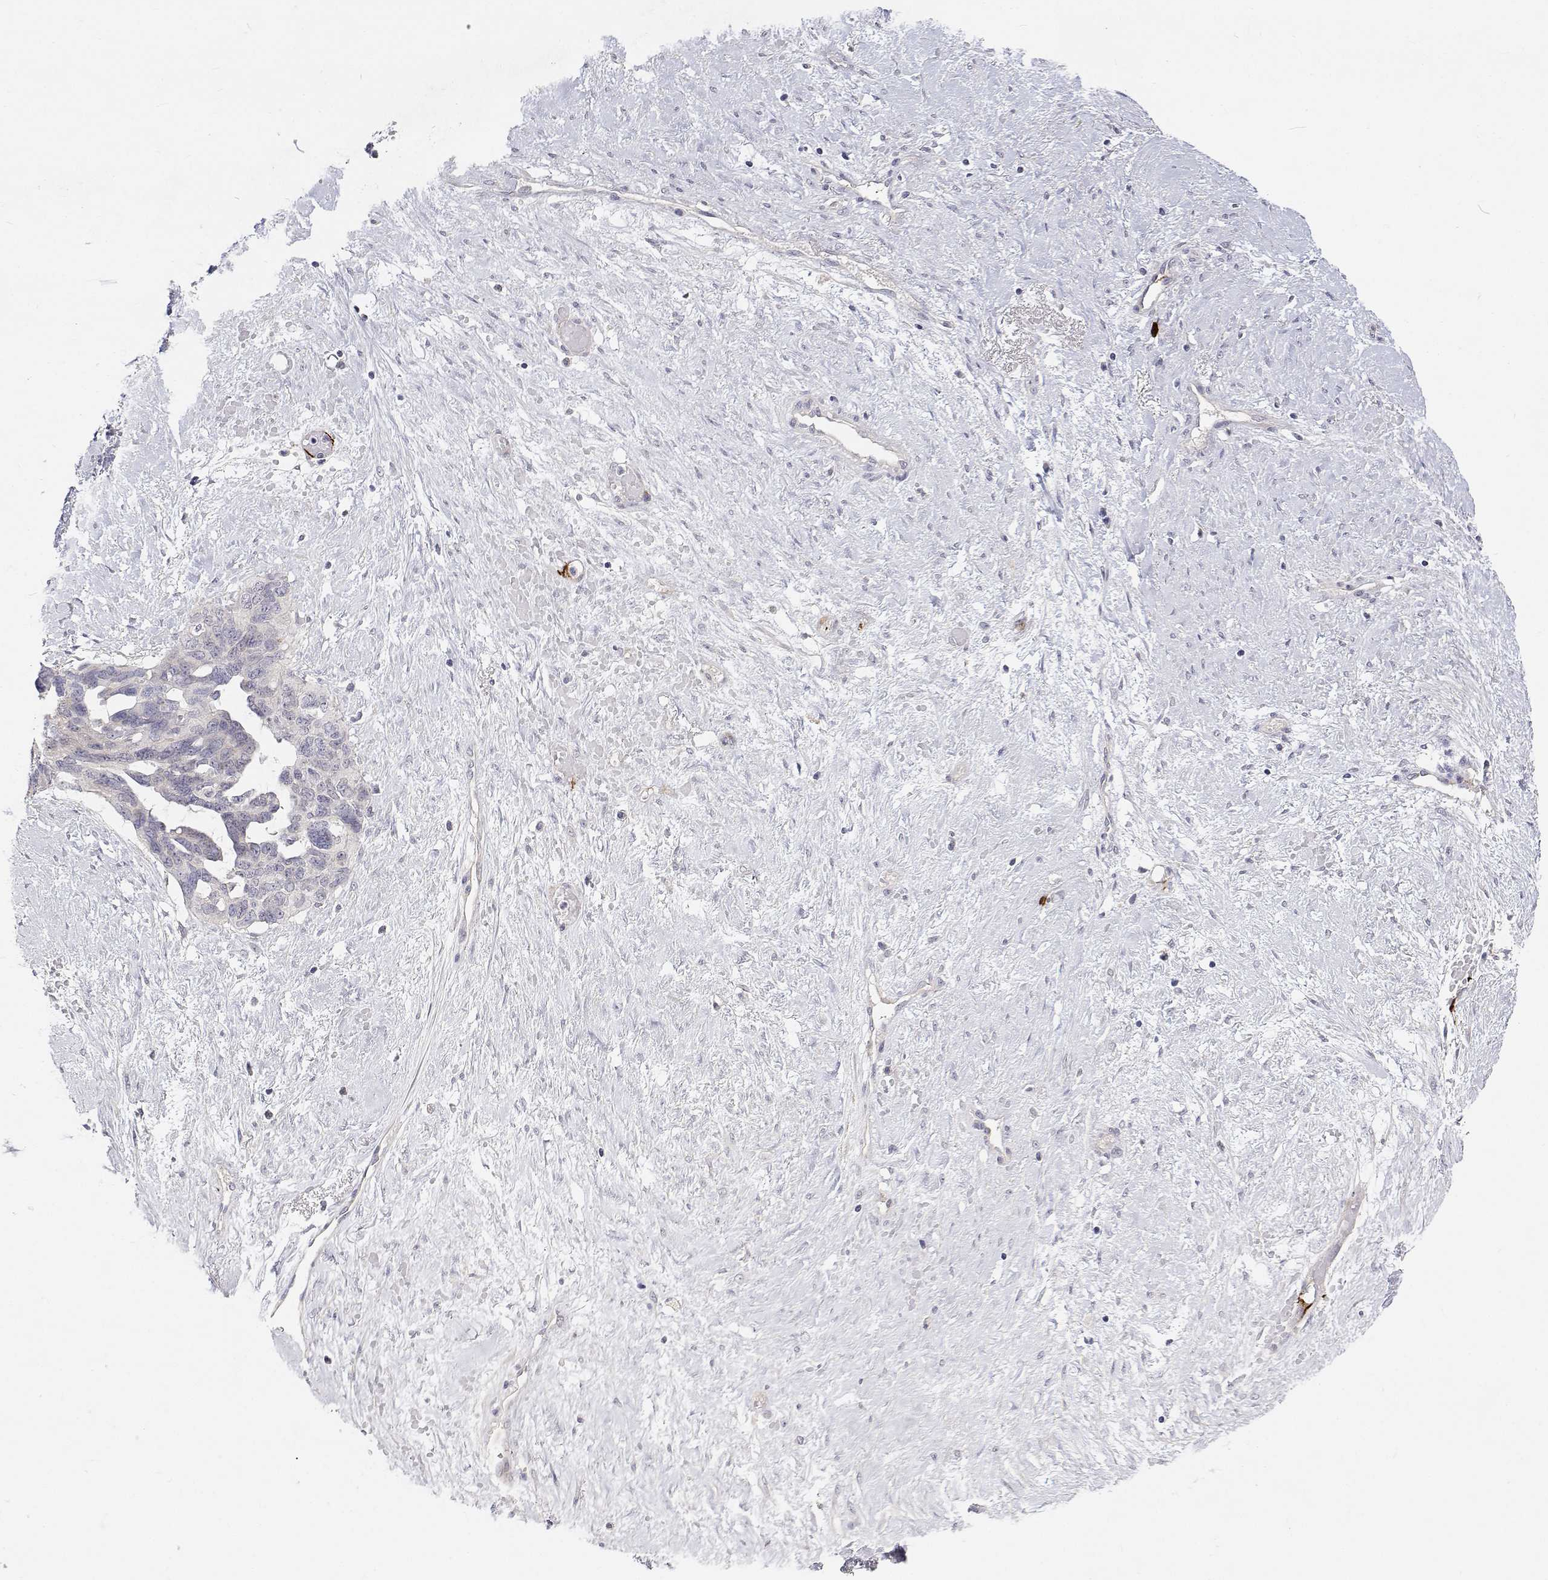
{"staining": {"intensity": "negative", "quantity": "none", "location": "none"}, "tissue": "ovarian cancer", "cell_type": "Tumor cells", "image_type": "cancer", "snomed": [{"axis": "morphology", "description": "Cystadenocarcinoma, serous, NOS"}, {"axis": "topography", "description": "Ovary"}], "caption": "High power microscopy photomicrograph of an immunohistochemistry histopathology image of ovarian cancer, revealing no significant positivity in tumor cells.", "gene": "MYPN", "patient": {"sex": "female", "age": 69}}